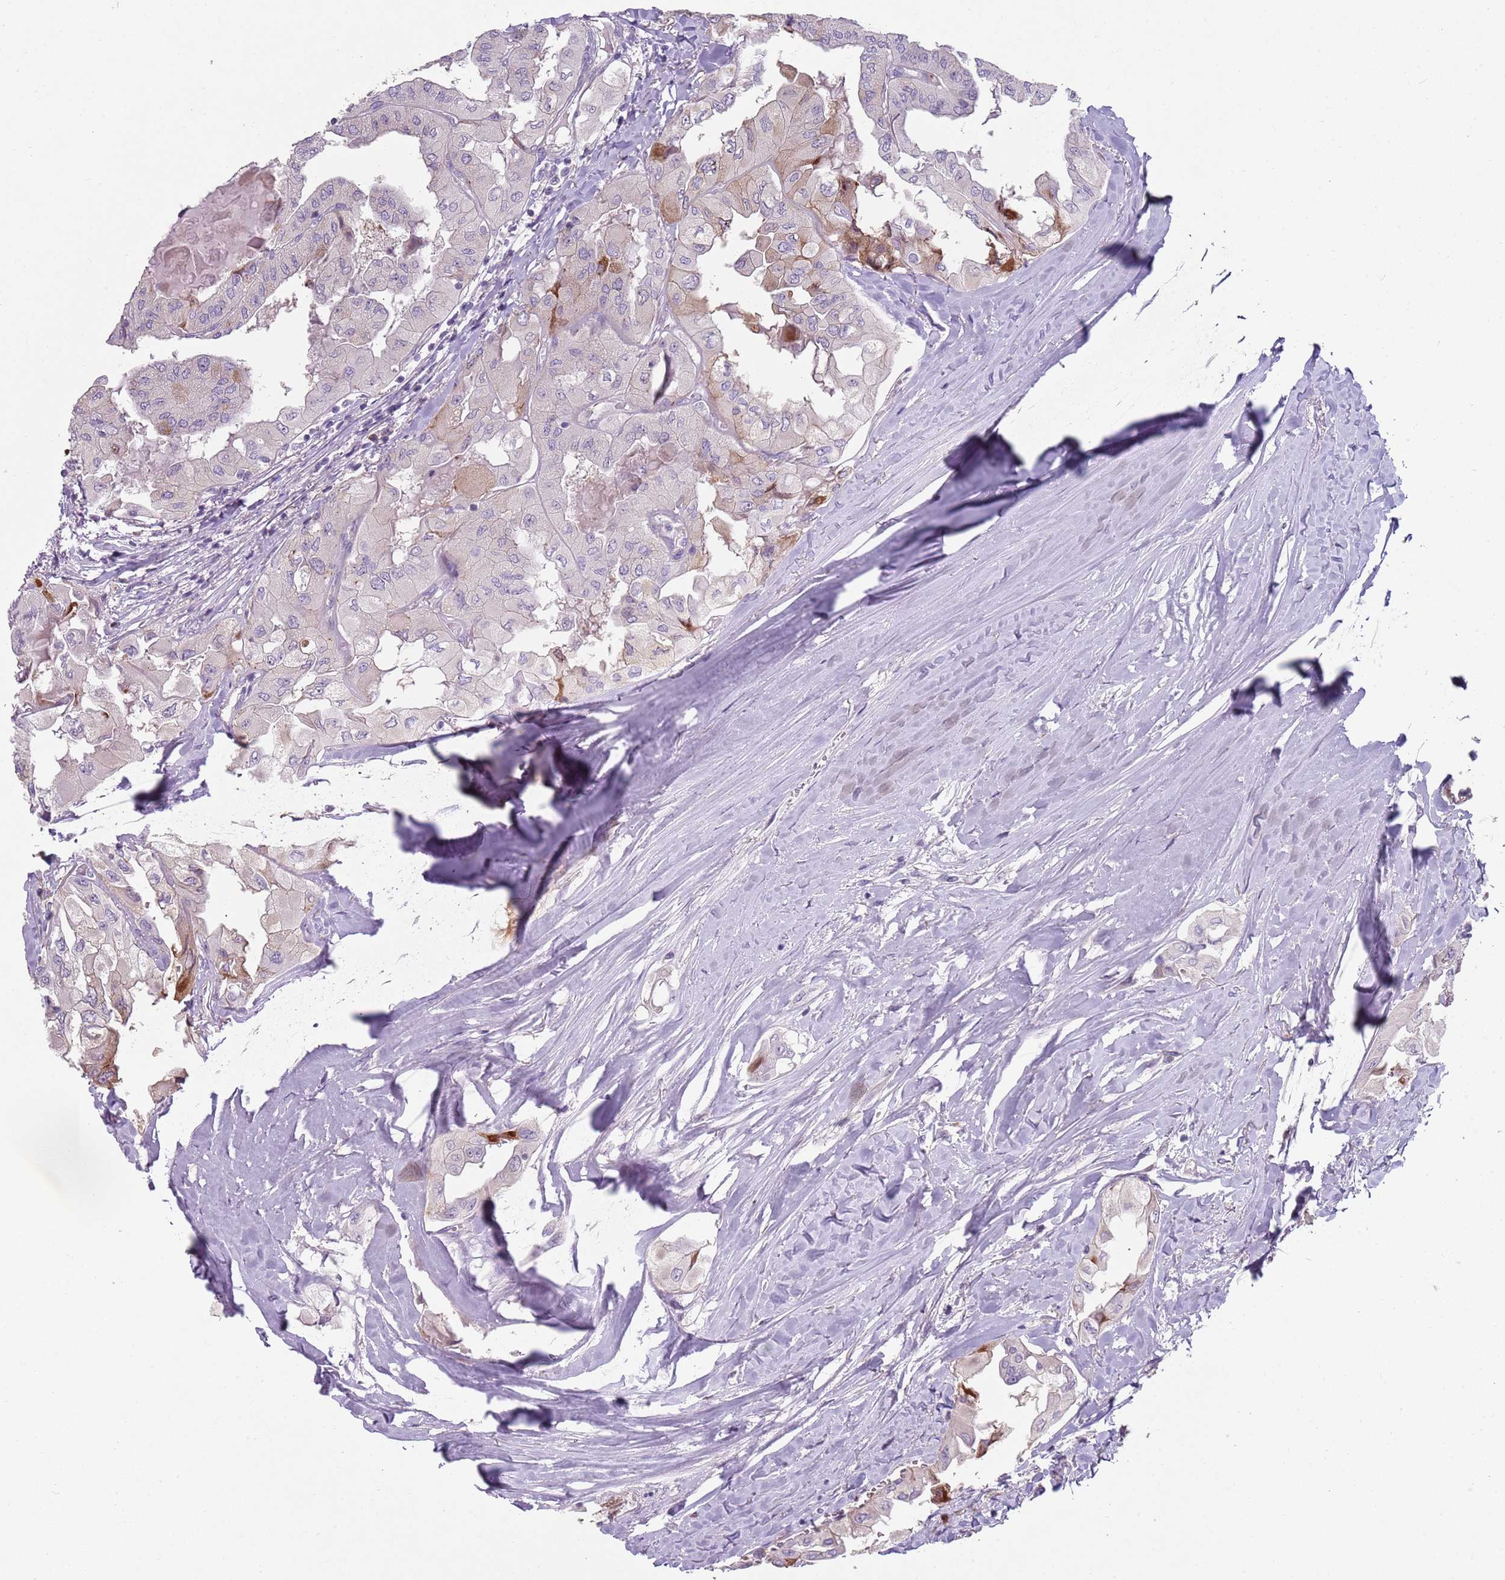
{"staining": {"intensity": "weak", "quantity": "<25%", "location": "cytoplasmic/membranous"}, "tissue": "thyroid cancer", "cell_type": "Tumor cells", "image_type": "cancer", "snomed": [{"axis": "morphology", "description": "Normal tissue, NOS"}, {"axis": "morphology", "description": "Papillary adenocarcinoma, NOS"}, {"axis": "topography", "description": "Thyroid gland"}], "caption": "IHC micrograph of thyroid cancer stained for a protein (brown), which shows no staining in tumor cells.", "gene": "ZNF583", "patient": {"sex": "female", "age": 59}}